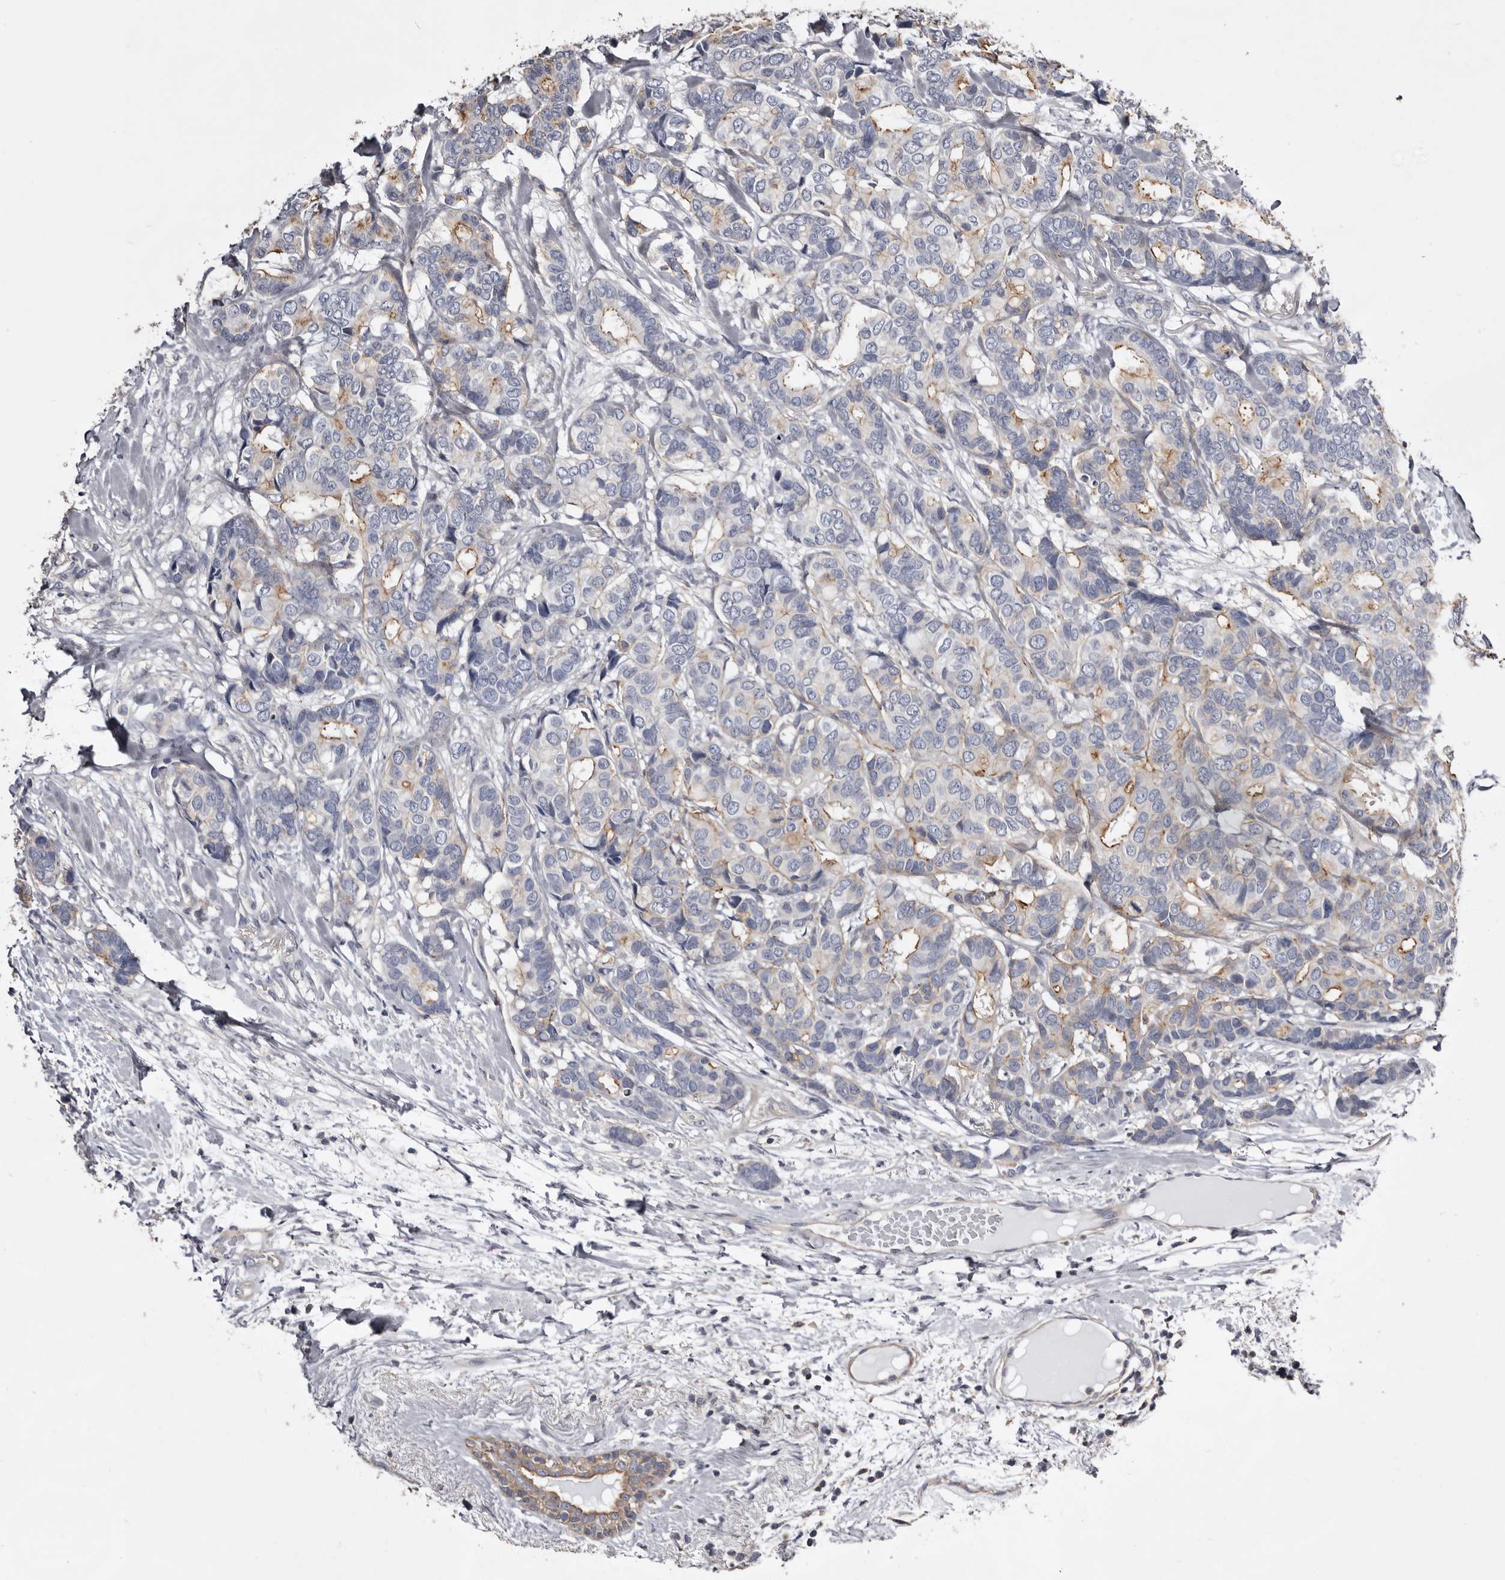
{"staining": {"intensity": "moderate", "quantity": "<25%", "location": "cytoplasmic/membranous"}, "tissue": "breast cancer", "cell_type": "Tumor cells", "image_type": "cancer", "snomed": [{"axis": "morphology", "description": "Duct carcinoma"}, {"axis": "topography", "description": "Breast"}], "caption": "Protein expression analysis of human infiltrating ductal carcinoma (breast) reveals moderate cytoplasmic/membranous positivity in about <25% of tumor cells.", "gene": "LAD1", "patient": {"sex": "female", "age": 87}}